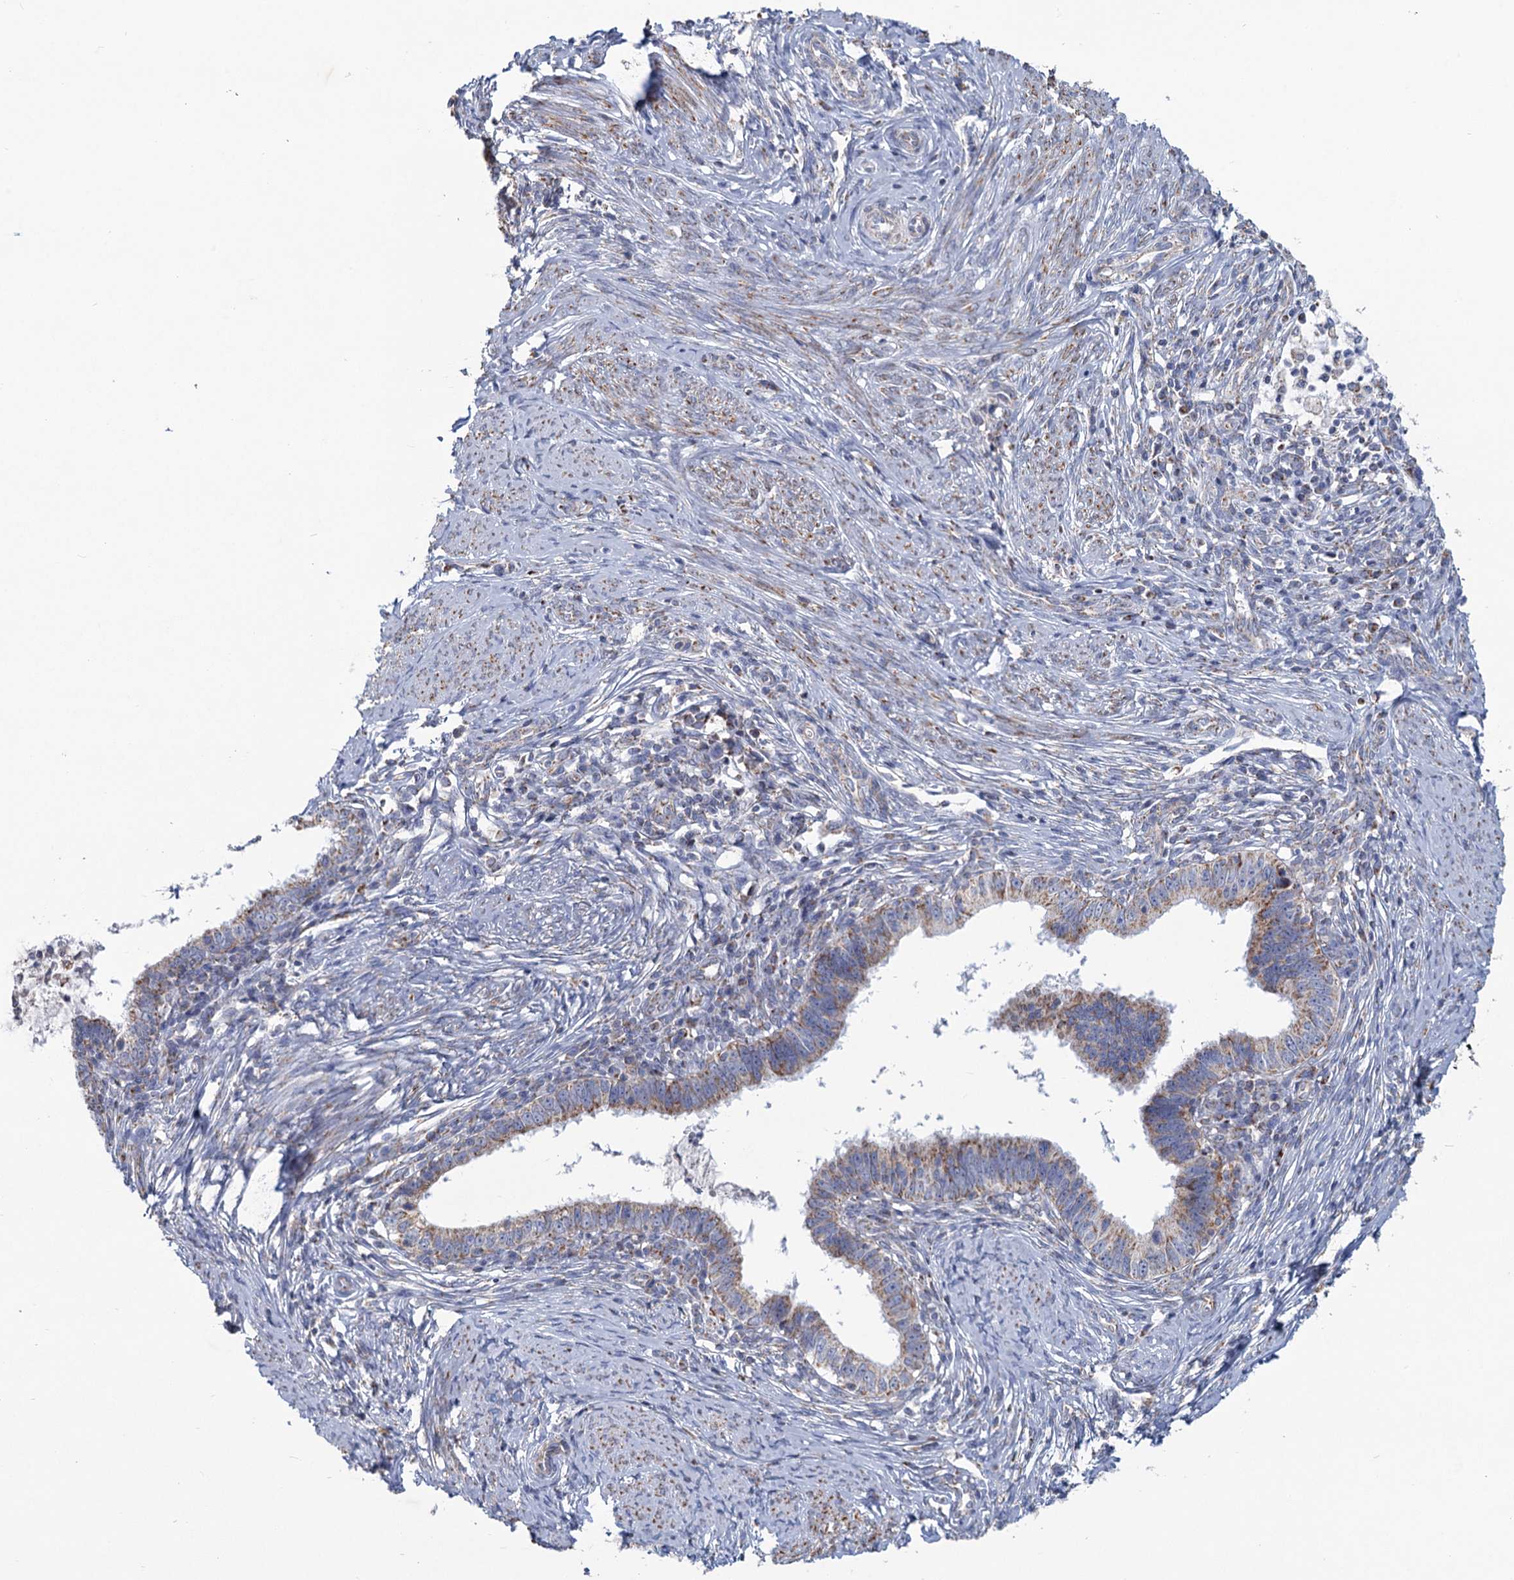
{"staining": {"intensity": "moderate", "quantity": ">75%", "location": "cytoplasmic/membranous"}, "tissue": "cervical cancer", "cell_type": "Tumor cells", "image_type": "cancer", "snomed": [{"axis": "morphology", "description": "Adenocarcinoma, NOS"}, {"axis": "topography", "description": "Cervix"}], "caption": "Cervical cancer stained with a protein marker shows moderate staining in tumor cells.", "gene": "NDUFC2", "patient": {"sex": "female", "age": 36}}